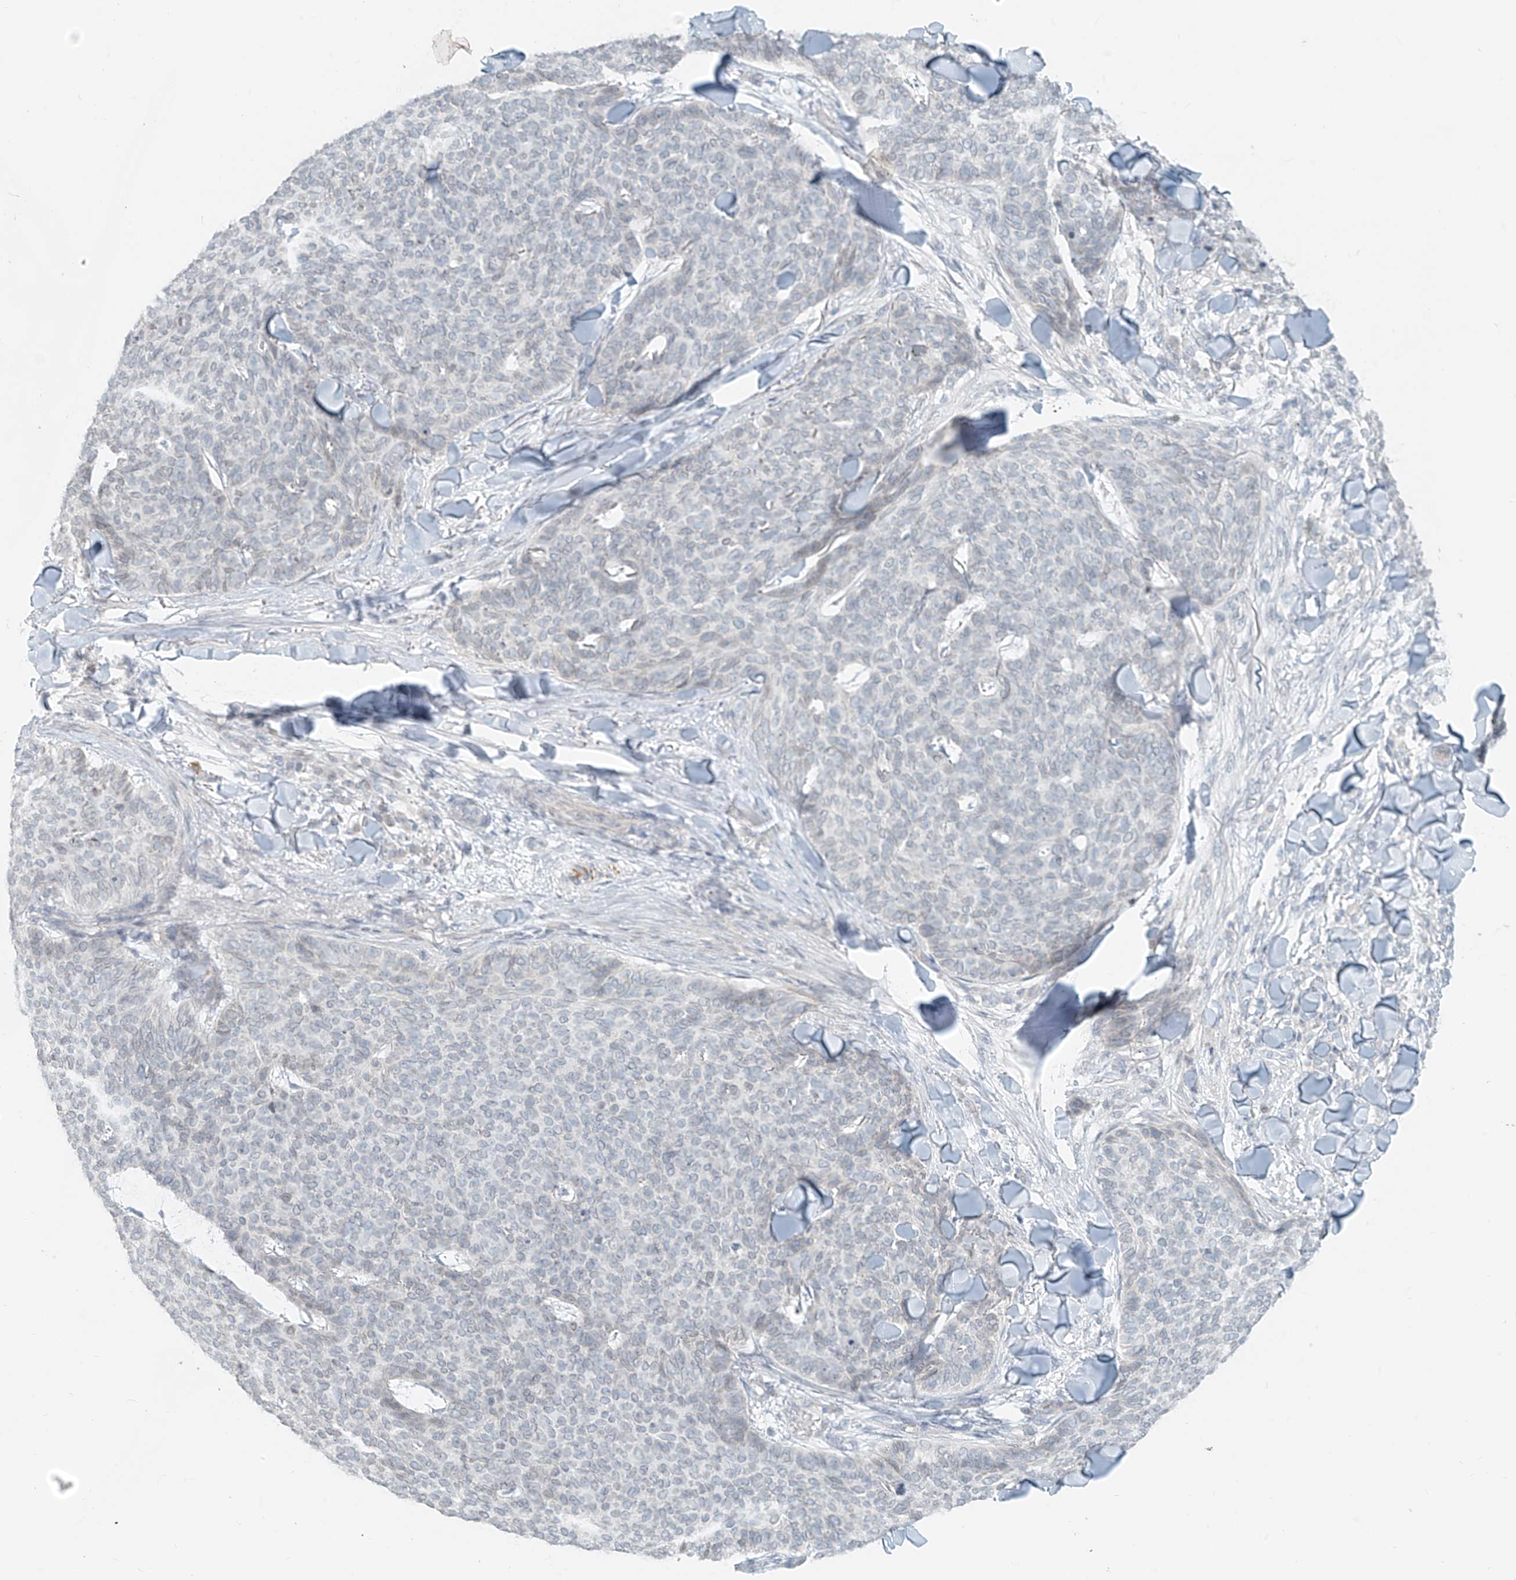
{"staining": {"intensity": "negative", "quantity": "none", "location": "none"}, "tissue": "skin cancer", "cell_type": "Tumor cells", "image_type": "cancer", "snomed": [{"axis": "morphology", "description": "Normal tissue, NOS"}, {"axis": "morphology", "description": "Basal cell carcinoma"}, {"axis": "topography", "description": "Skin"}], "caption": "Skin cancer stained for a protein using immunohistochemistry (IHC) shows no staining tumor cells.", "gene": "OSBPL7", "patient": {"sex": "male", "age": 50}}